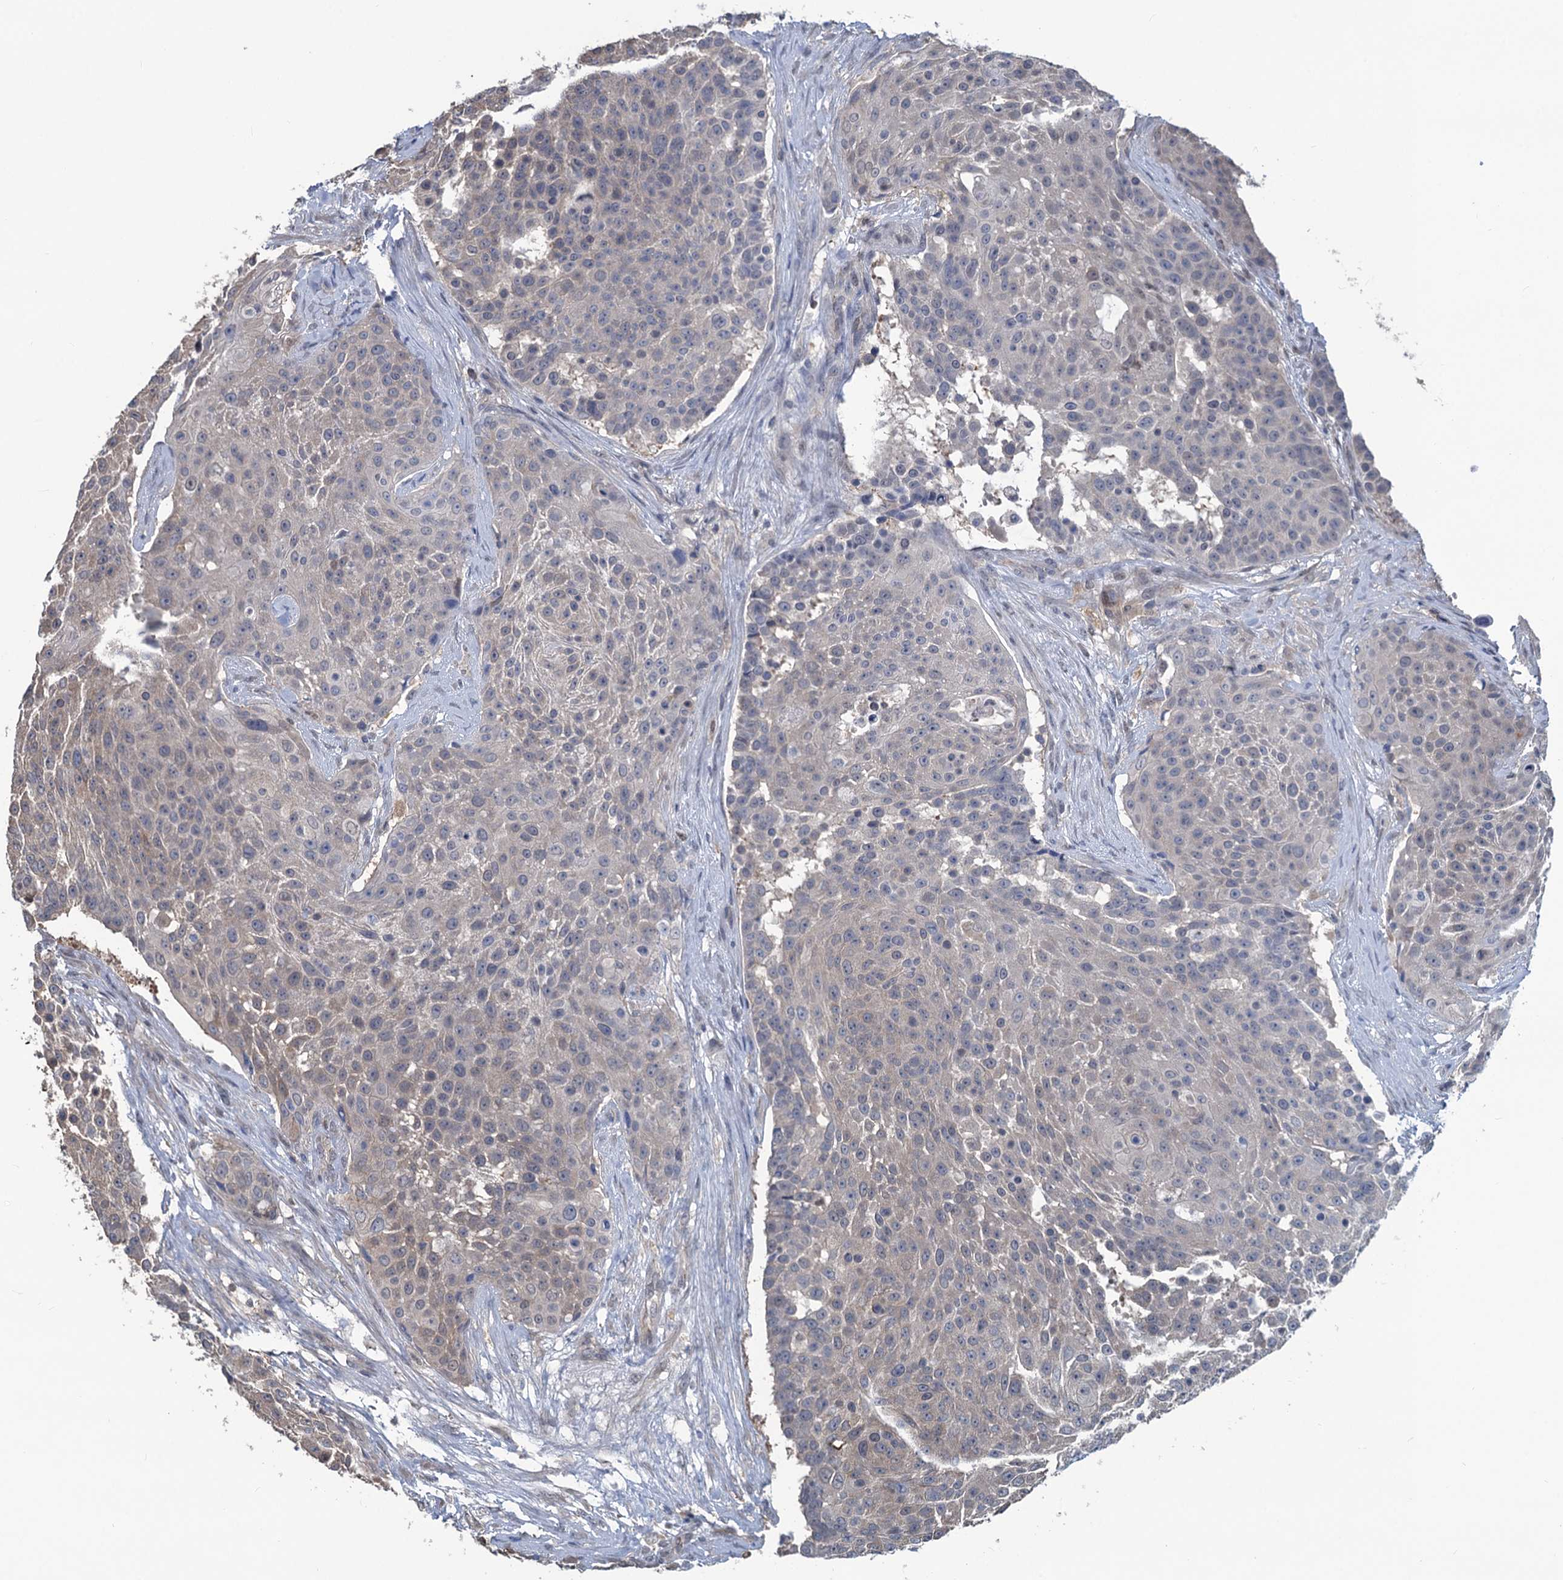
{"staining": {"intensity": "weak", "quantity": "<25%", "location": "cytoplasmic/membranous"}, "tissue": "urothelial cancer", "cell_type": "Tumor cells", "image_type": "cancer", "snomed": [{"axis": "morphology", "description": "Urothelial carcinoma, High grade"}, {"axis": "topography", "description": "Urinary bladder"}], "caption": "High magnification brightfield microscopy of urothelial carcinoma (high-grade) stained with DAB (brown) and counterstained with hematoxylin (blue): tumor cells show no significant positivity. (DAB immunohistochemistry (IHC) with hematoxylin counter stain).", "gene": "RTKN2", "patient": {"sex": "female", "age": 63}}